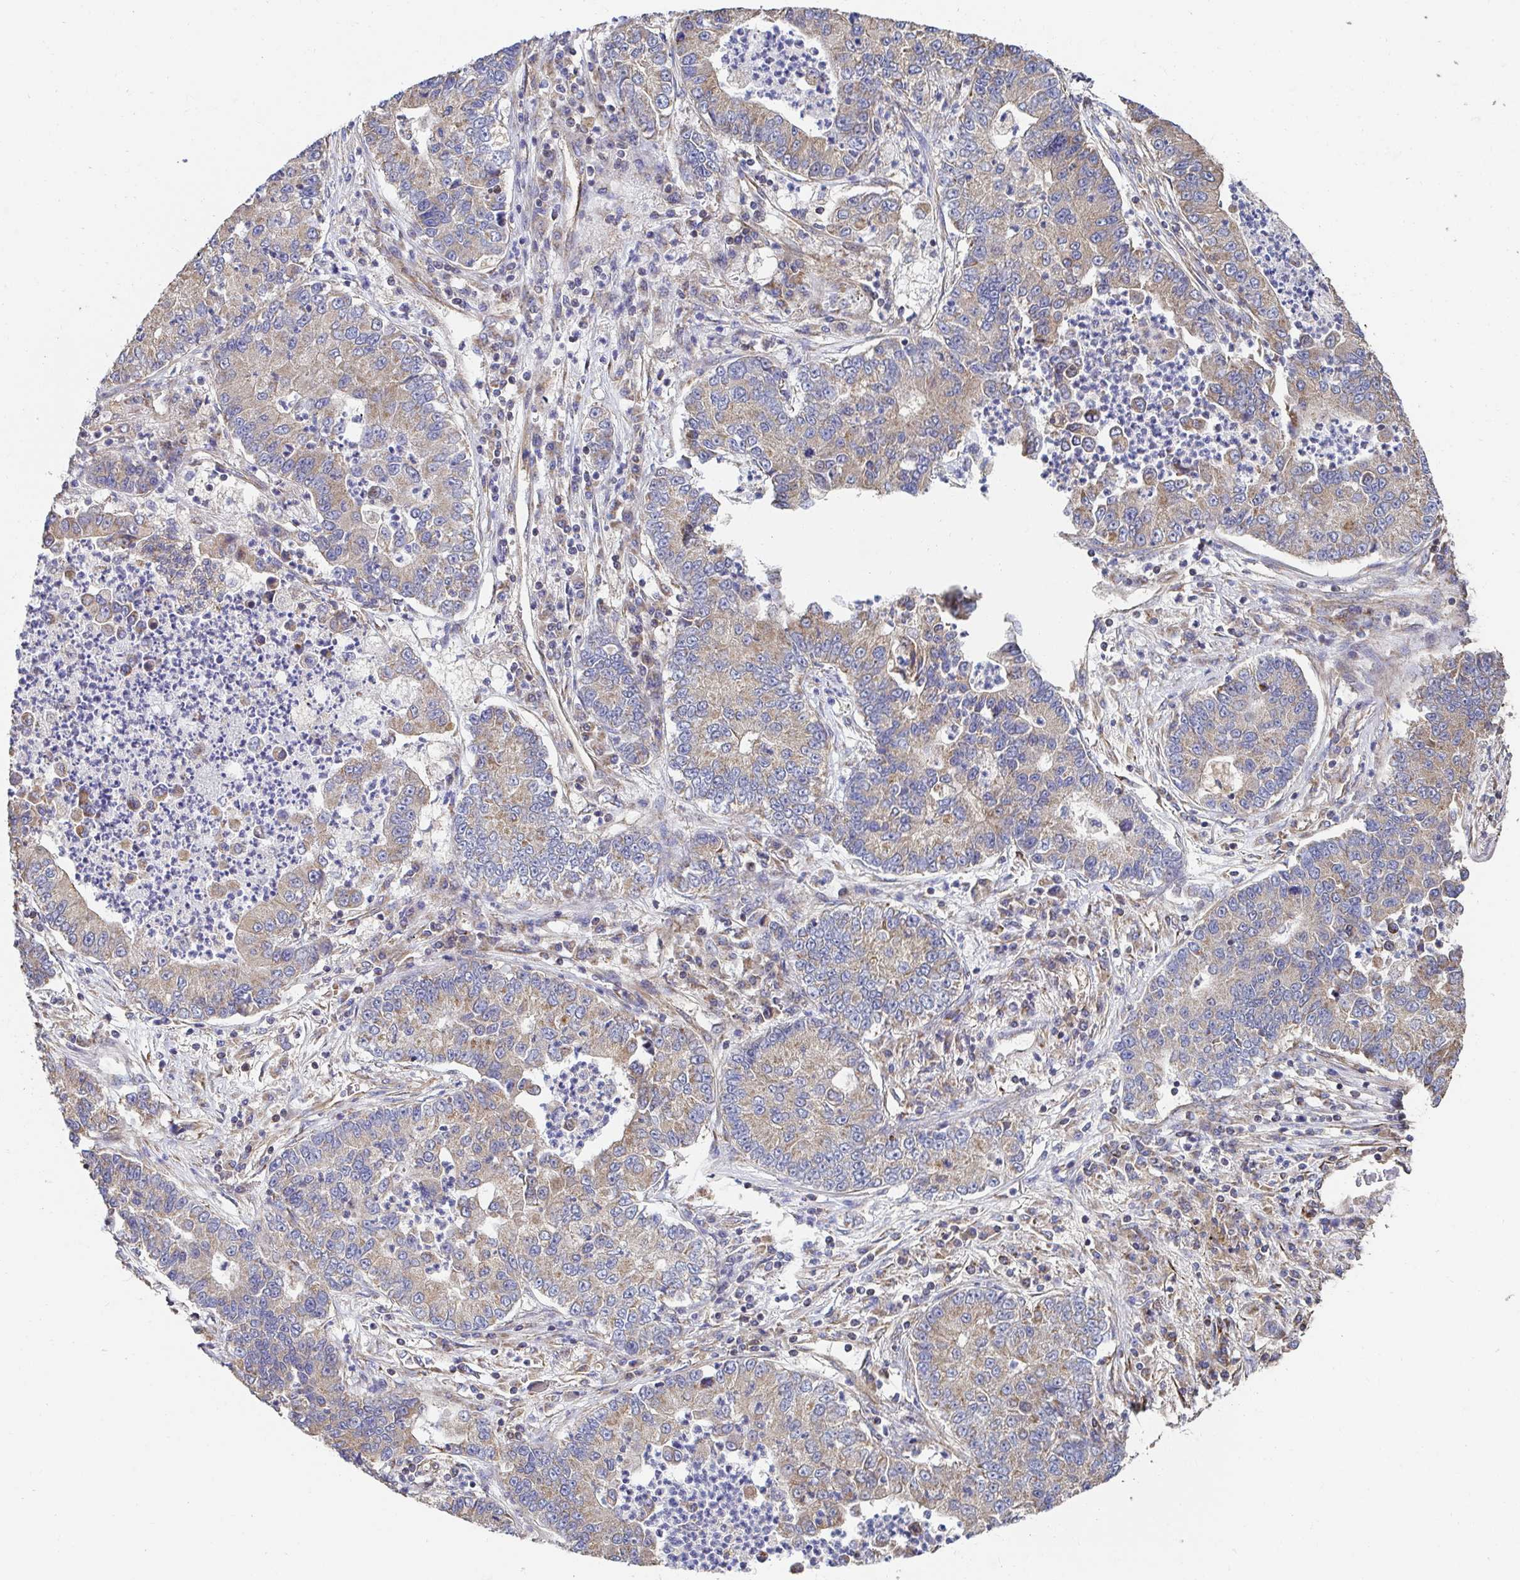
{"staining": {"intensity": "weak", "quantity": ">75%", "location": "cytoplasmic/membranous"}, "tissue": "lung cancer", "cell_type": "Tumor cells", "image_type": "cancer", "snomed": [{"axis": "morphology", "description": "Adenocarcinoma, NOS"}, {"axis": "topography", "description": "Lung"}], "caption": "This photomicrograph exhibits immunohistochemistry staining of human adenocarcinoma (lung), with low weak cytoplasmic/membranous expression in about >75% of tumor cells.", "gene": "APBB1", "patient": {"sex": "female", "age": 57}}